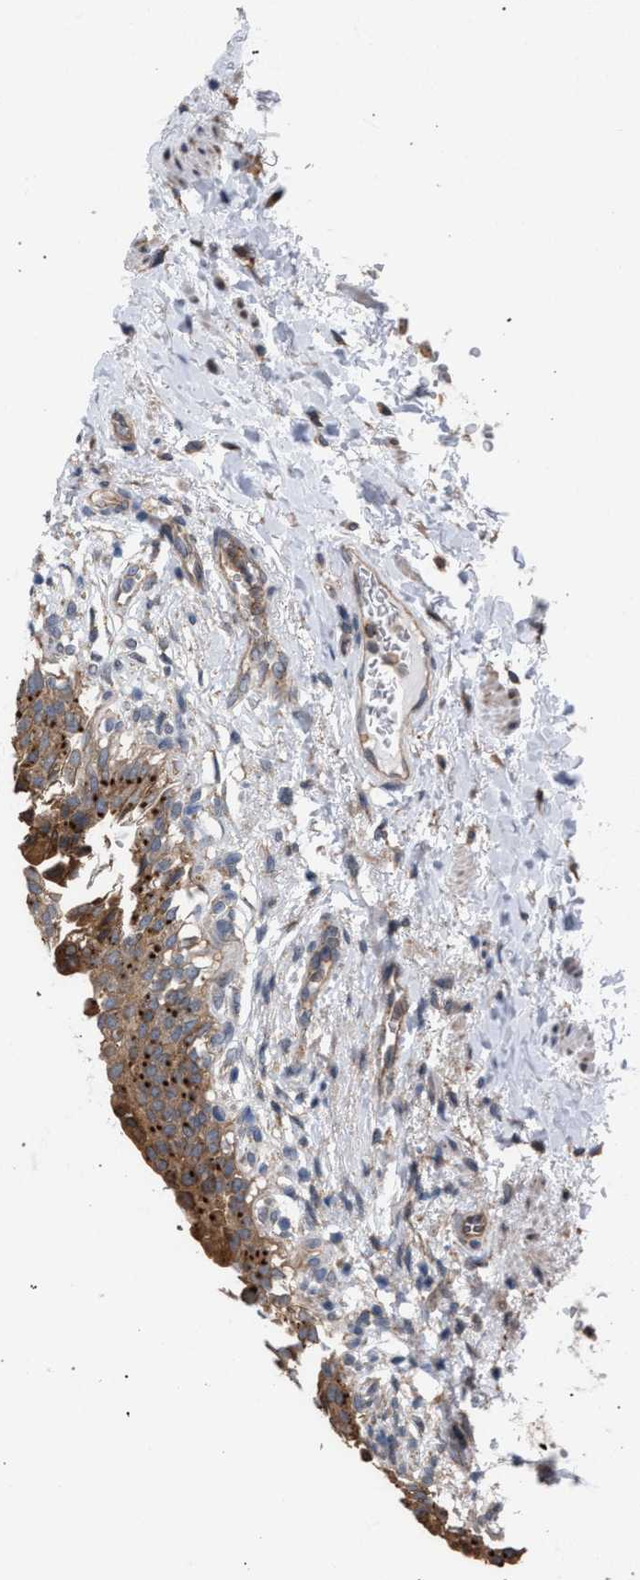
{"staining": {"intensity": "moderate", "quantity": ">75%", "location": "cytoplasmic/membranous"}, "tissue": "urinary bladder", "cell_type": "Urothelial cells", "image_type": "normal", "snomed": [{"axis": "morphology", "description": "Normal tissue, NOS"}, {"axis": "topography", "description": "Urinary bladder"}], "caption": "IHC histopathology image of benign urinary bladder stained for a protein (brown), which reveals medium levels of moderate cytoplasmic/membranous expression in approximately >75% of urothelial cells.", "gene": "ARPC5L", "patient": {"sex": "female", "age": 60}}